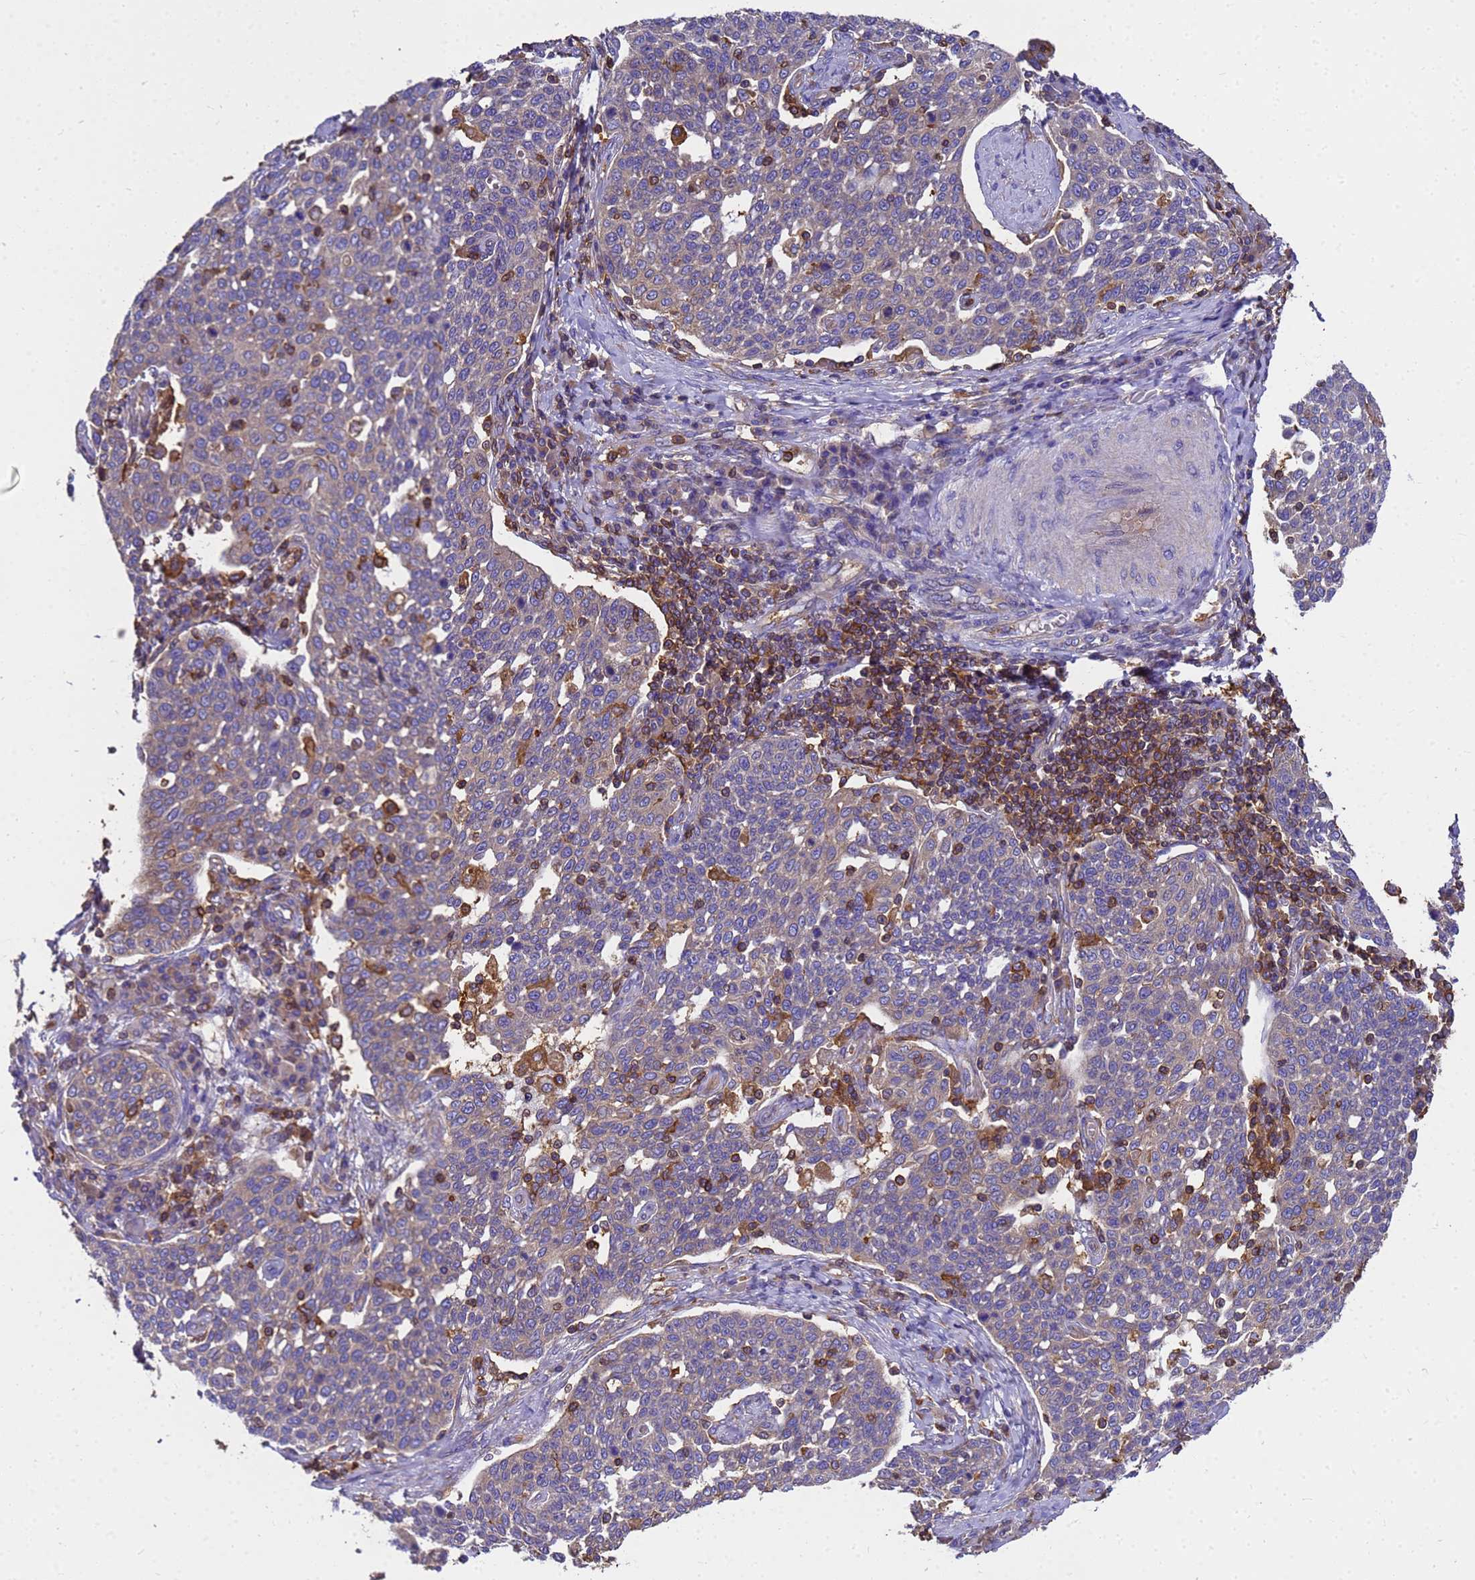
{"staining": {"intensity": "negative", "quantity": "none", "location": "none"}, "tissue": "cervical cancer", "cell_type": "Tumor cells", "image_type": "cancer", "snomed": [{"axis": "morphology", "description": "Squamous cell carcinoma, NOS"}, {"axis": "topography", "description": "Cervix"}], "caption": "An image of human cervical cancer is negative for staining in tumor cells.", "gene": "ZNF235", "patient": {"sex": "female", "age": 34}}